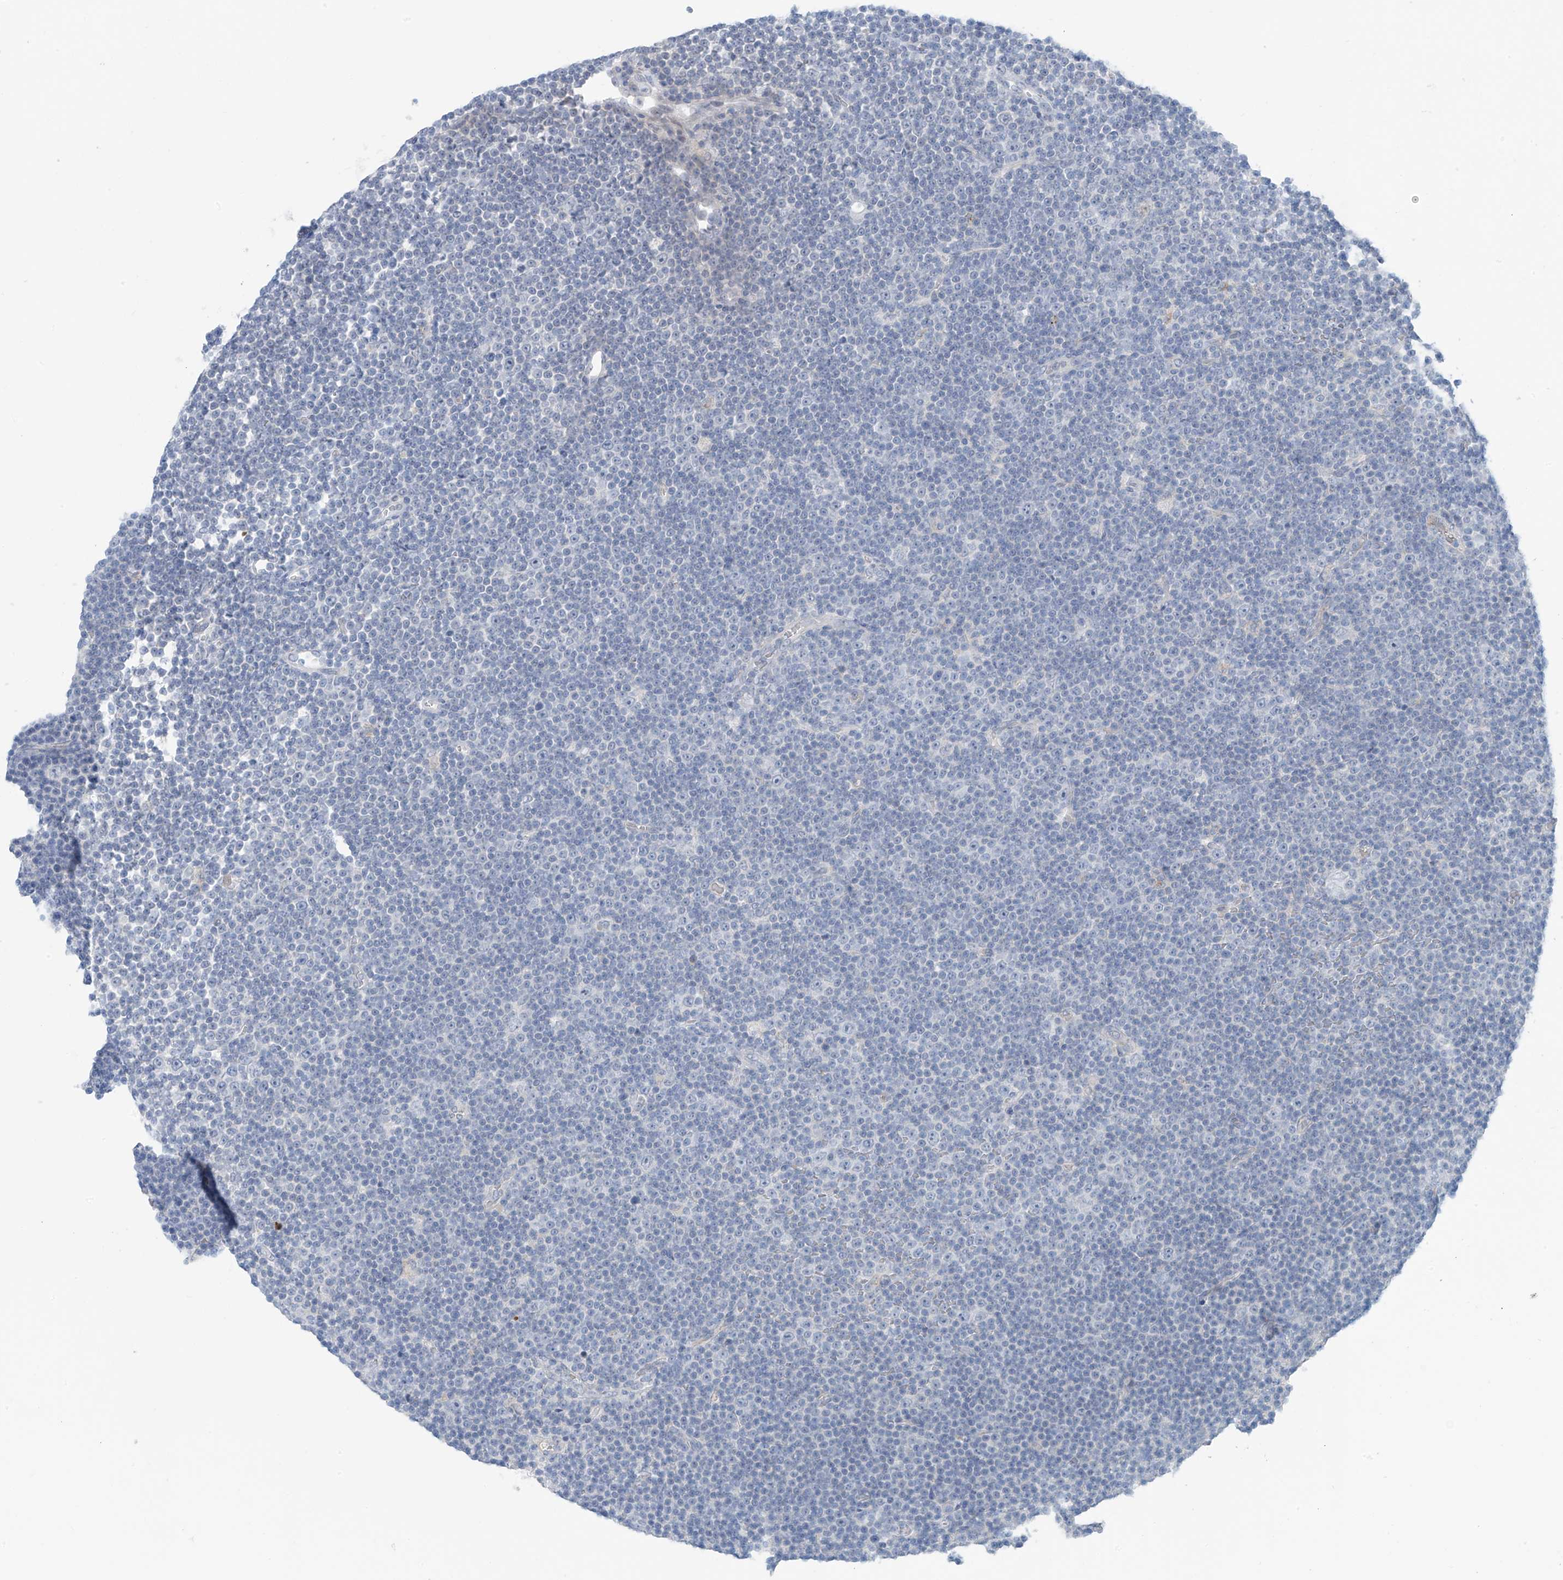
{"staining": {"intensity": "negative", "quantity": "none", "location": "none"}, "tissue": "lymphoma", "cell_type": "Tumor cells", "image_type": "cancer", "snomed": [{"axis": "morphology", "description": "Malignant lymphoma, non-Hodgkin's type, Low grade"}, {"axis": "topography", "description": "Lymph node"}], "caption": "Immunohistochemistry image of low-grade malignant lymphoma, non-Hodgkin's type stained for a protein (brown), which shows no staining in tumor cells. (Immunohistochemistry, brightfield microscopy, high magnification).", "gene": "ZNF793", "patient": {"sex": "female", "age": 67}}